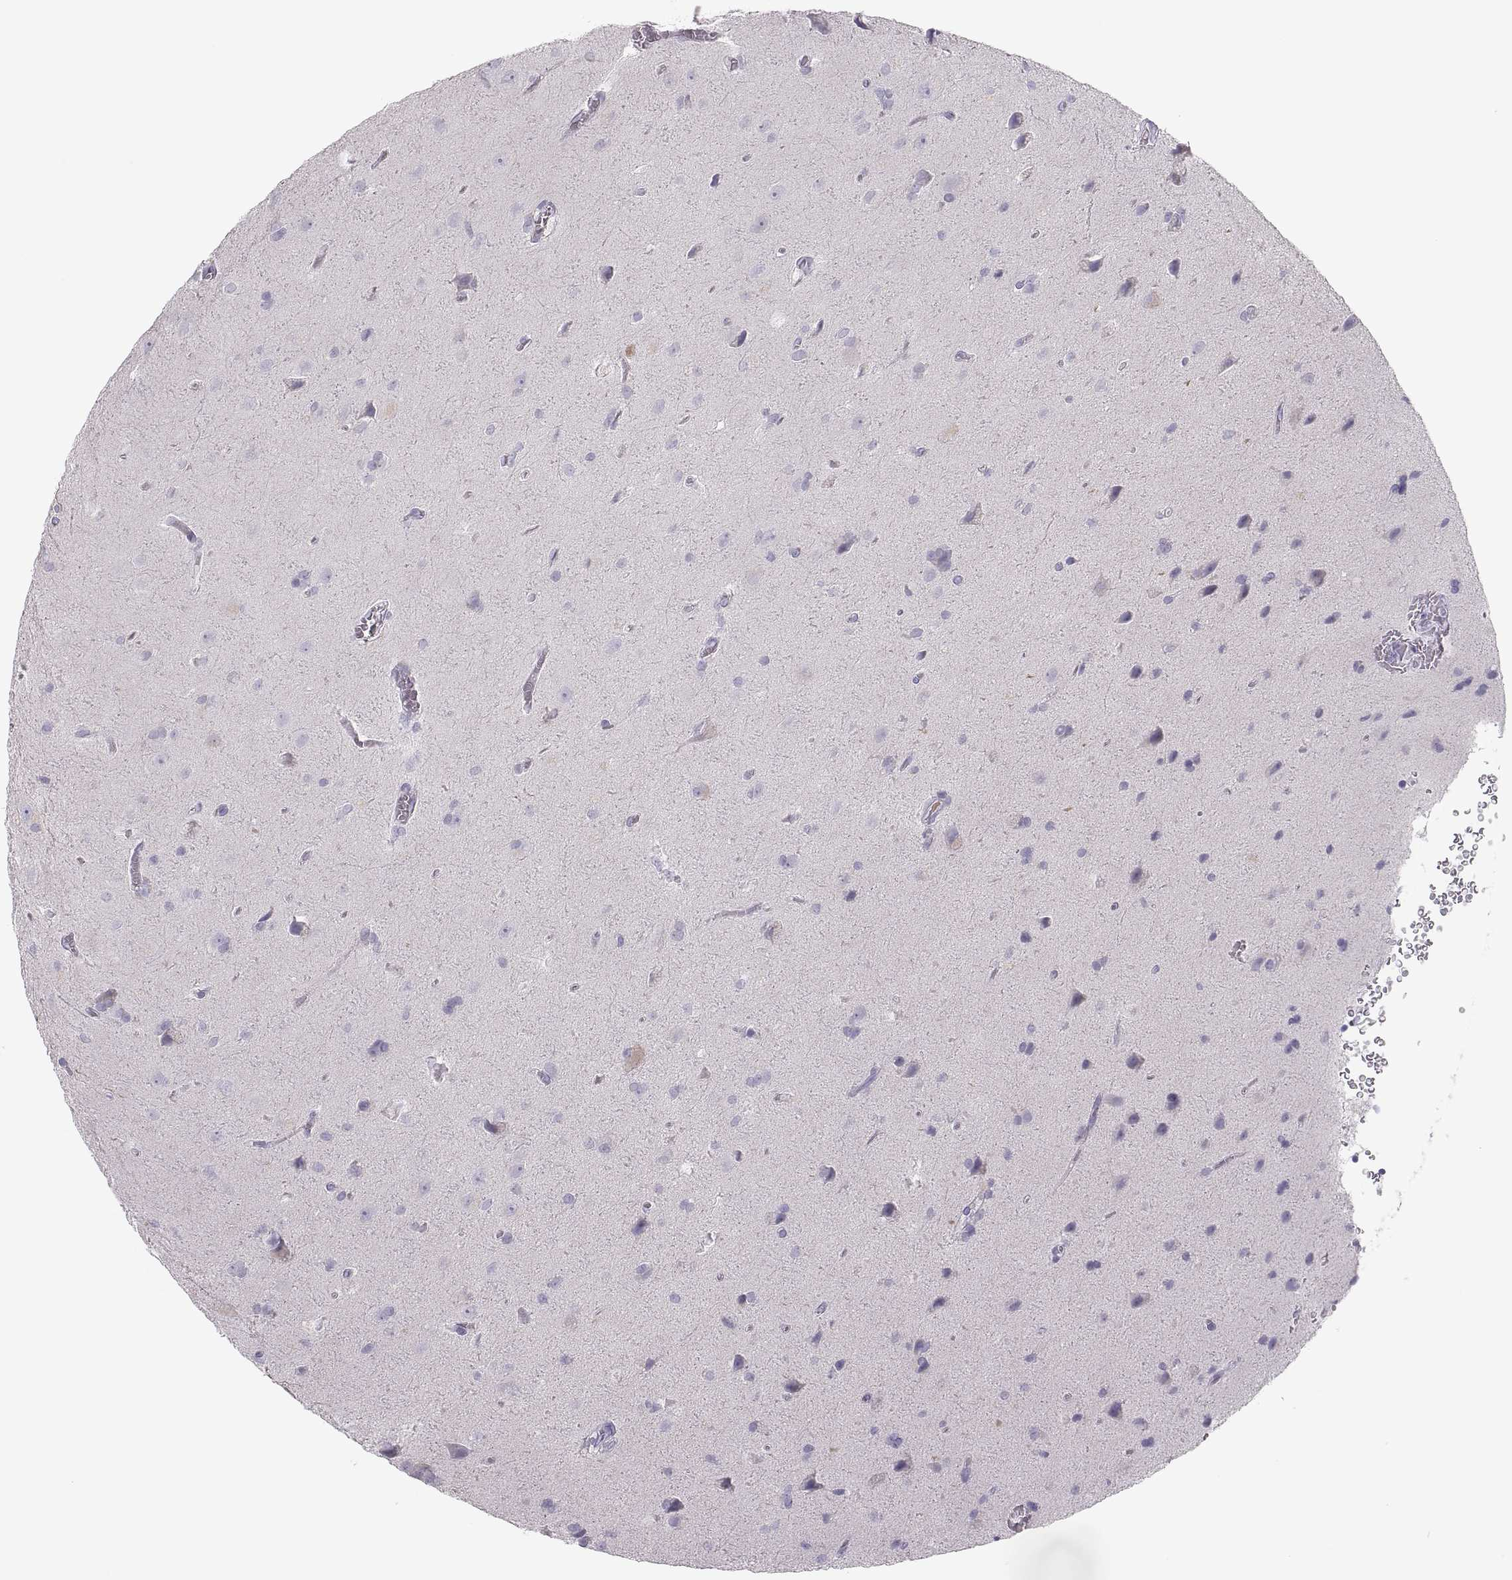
{"staining": {"intensity": "negative", "quantity": "none", "location": "none"}, "tissue": "glioma", "cell_type": "Tumor cells", "image_type": "cancer", "snomed": [{"axis": "morphology", "description": "Glioma, malignant, Low grade"}, {"axis": "topography", "description": "Brain"}], "caption": "Immunohistochemistry of glioma exhibits no expression in tumor cells.", "gene": "MAGEB2", "patient": {"sex": "male", "age": 58}}